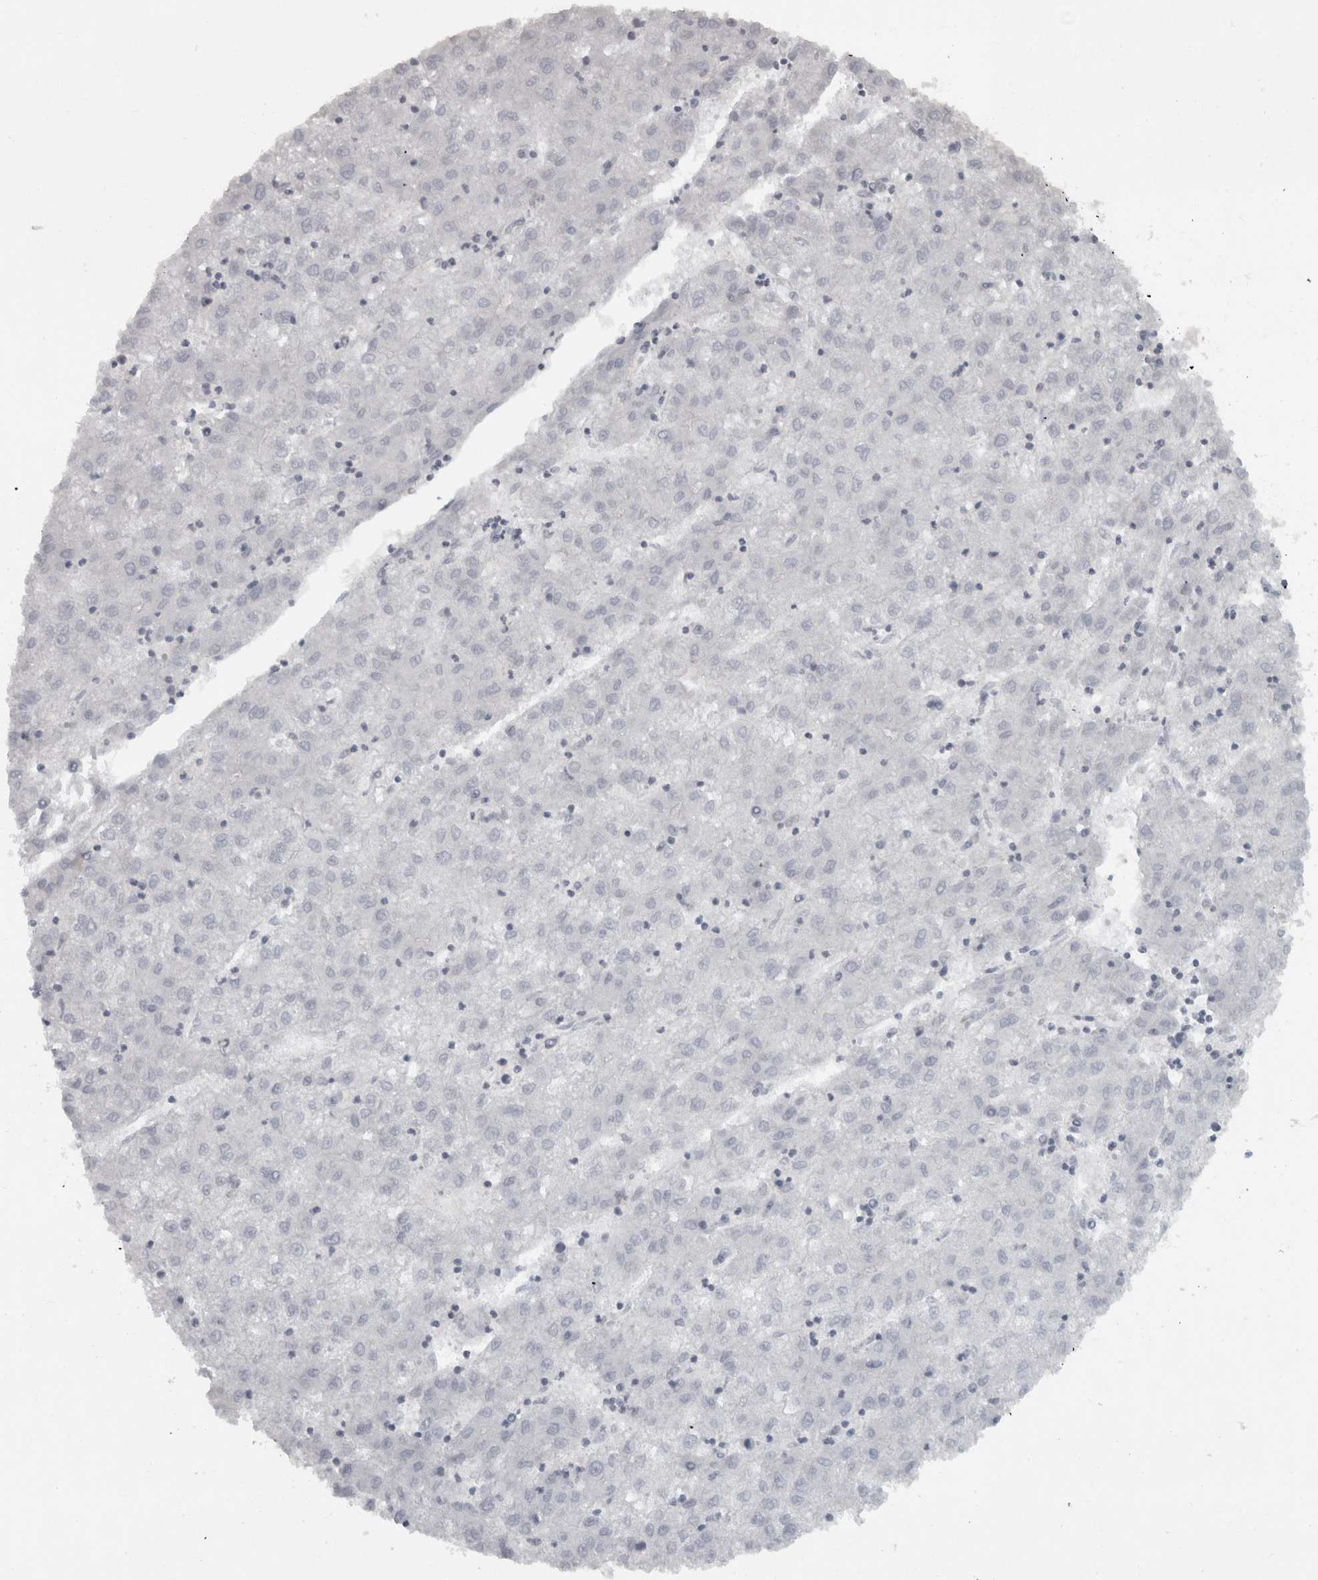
{"staining": {"intensity": "negative", "quantity": "none", "location": "none"}, "tissue": "liver cancer", "cell_type": "Tumor cells", "image_type": "cancer", "snomed": [{"axis": "morphology", "description": "Carcinoma, Hepatocellular, NOS"}, {"axis": "topography", "description": "Liver"}], "caption": "Histopathology image shows no protein positivity in tumor cells of hepatocellular carcinoma (liver) tissue. (IHC, brightfield microscopy, high magnification).", "gene": "PPP1R12B", "patient": {"sex": "male", "age": 72}}